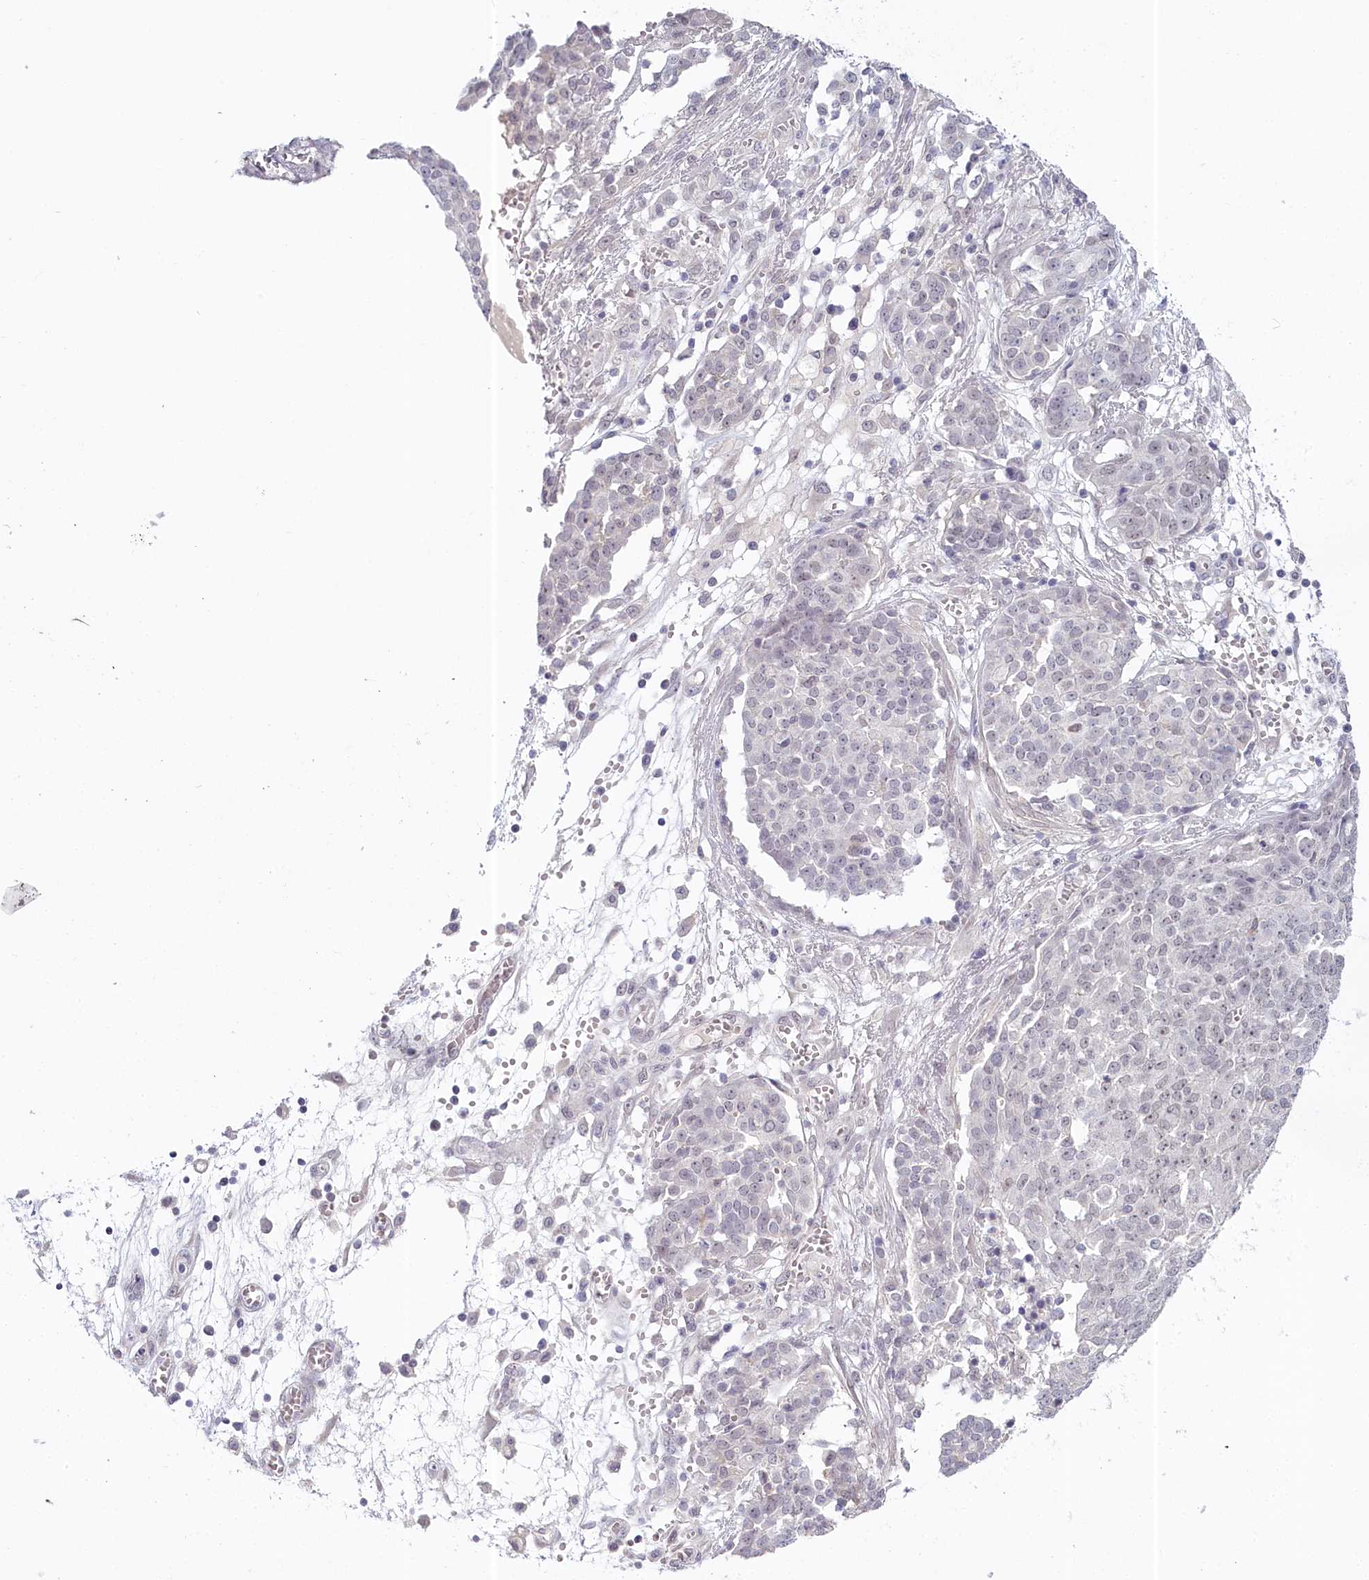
{"staining": {"intensity": "negative", "quantity": "none", "location": "none"}, "tissue": "ovarian cancer", "cell_type": "Tumor cells", "image_type": "cancer", "snomed": [{"axis": "morphology", "description": "Cystadenocarcinoma, serous, NOS"}, {"axis": "topography", "description": "Soft tissue"}, {"axis": "topography", "description": "Ovary"}], "caption": "Photomicrograph shows no significant protein expression in tumor cells of ovarian serous cystadenocarcinoma.", "gene": "AMTN", "patient": {"sex": "female", "age": 57}}